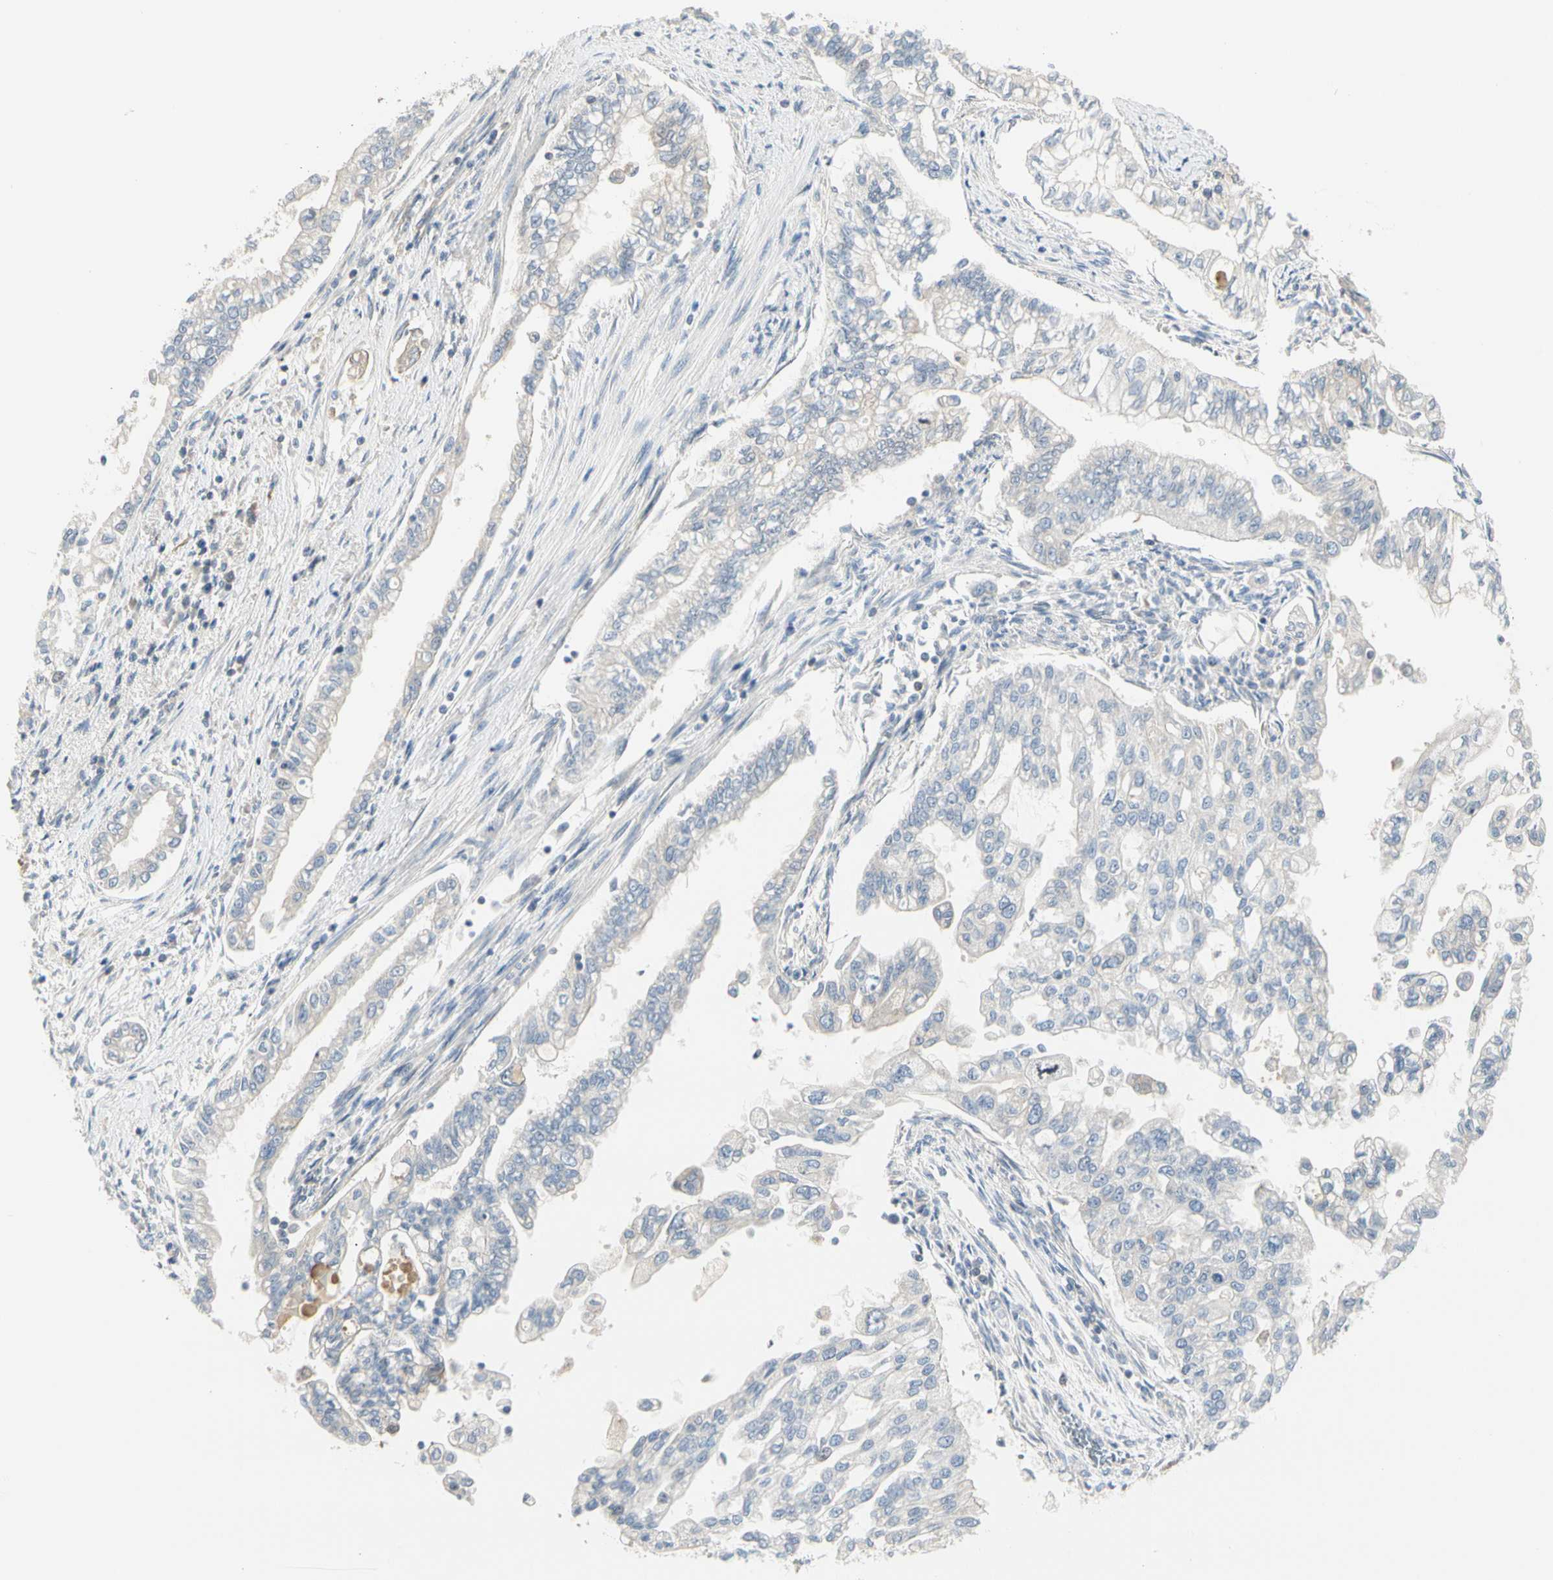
{"staining": {"intensity": "negative", "quantity": "none", "location": "none"}, "tissue": "pancreatic cancer", "cell_type": "Tumor cells", "image_type": "cancer", "snomed": [{"axis": "morphology", "description": "Normal tissue, NOS"}, {"axis": "topography", "description": "Pancreas"}], "caption": "IHC image of neoplastic tissue: human pancreatic cancer stained with DAB shows no significant protein expression in tumor cells.", "gene": "NFKB2", "patient": {"sex": "male", "age": 42}}